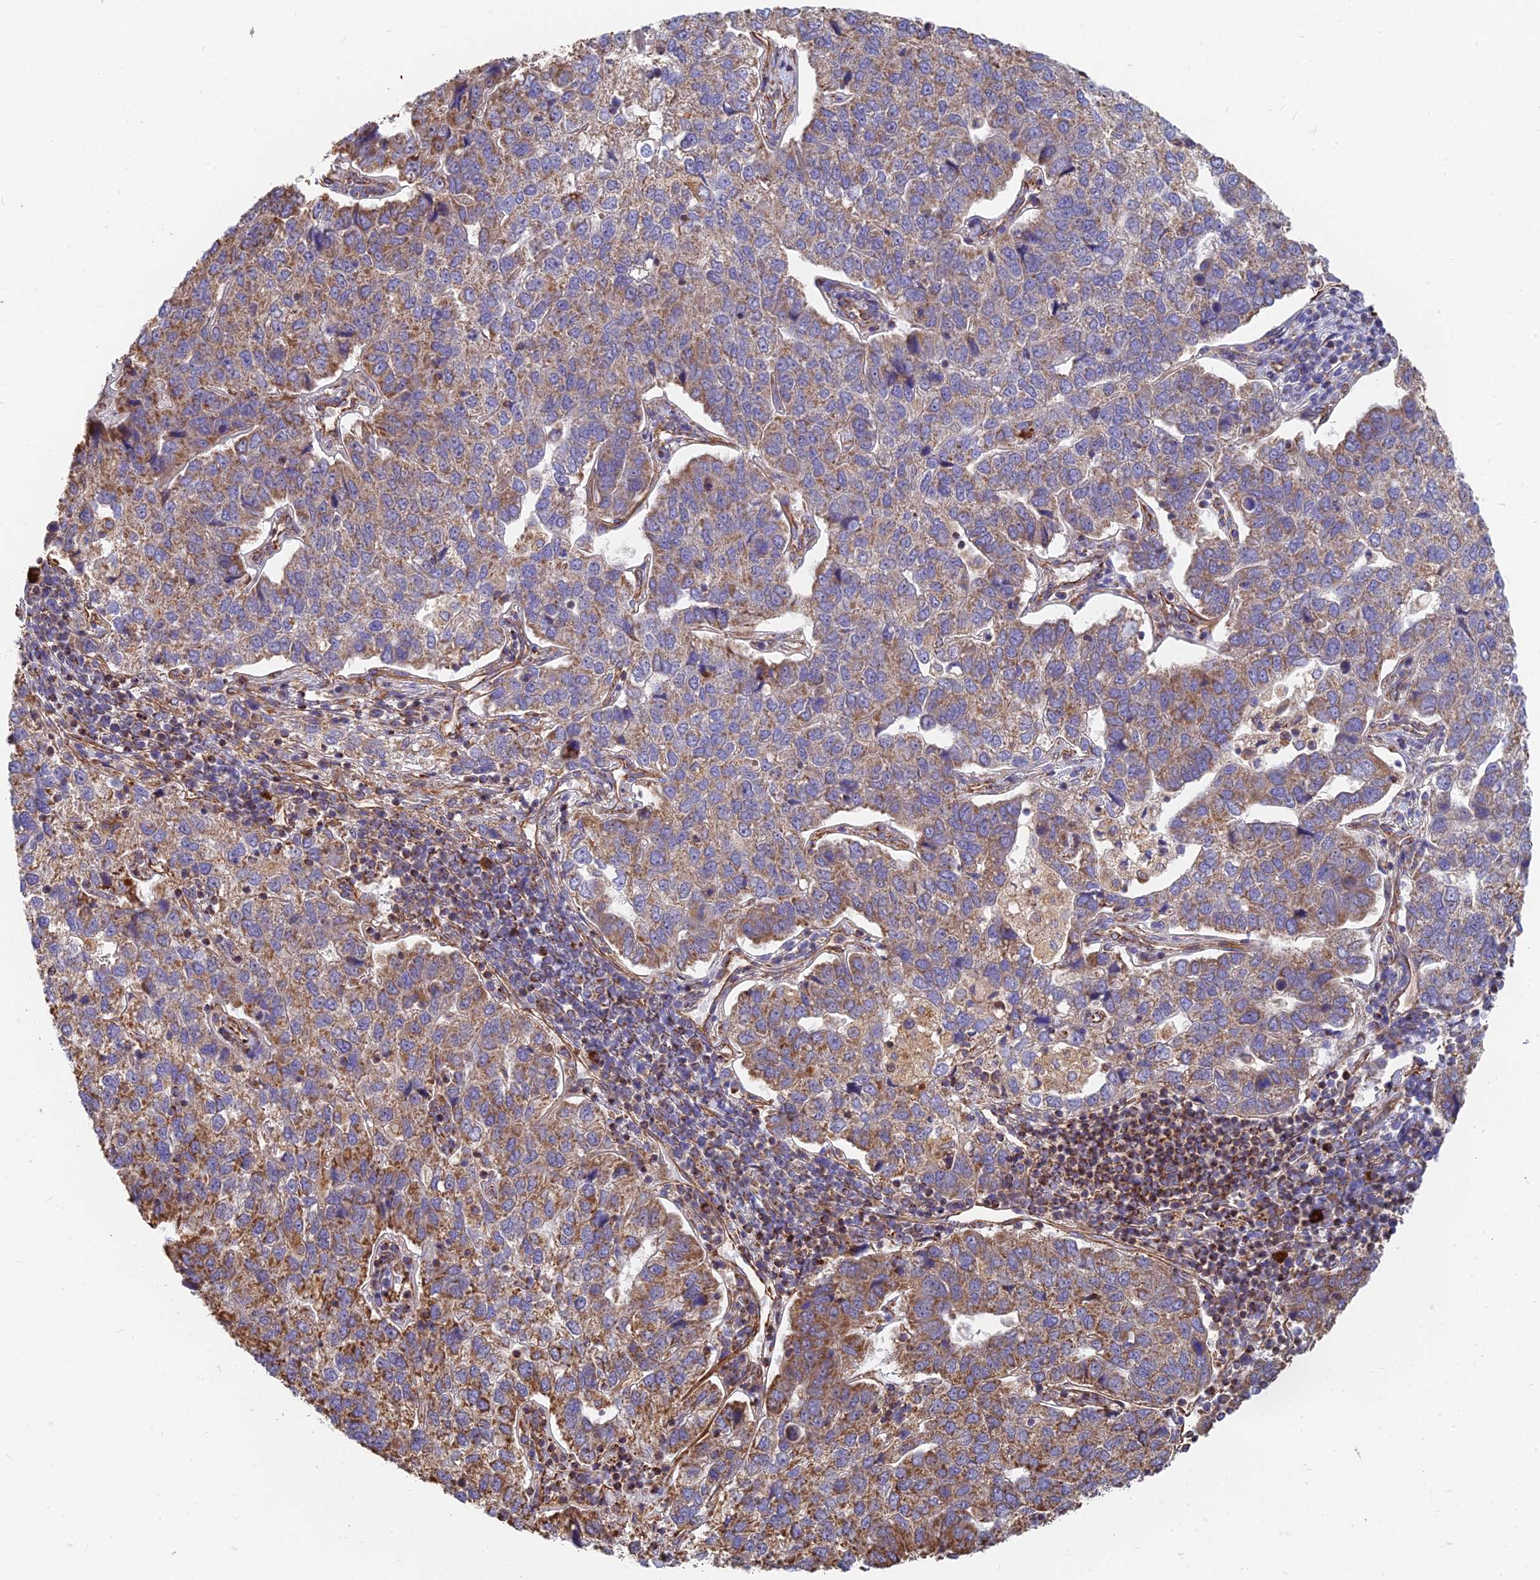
{"staining": {"intensity": "moderate", "quantity": ">75%", "location": "cytoplasmic/membranous"}, "tissue": "pancreatic cancer", "cell_type": "Tumor cells", "image_type": "cancer", "snomed": [{"axis": "morphology", "description": "Adenocarcinoma, NOS"}, {"axis": "topography", "description": "Pancreas"}], "caption": "A medium amount of moderate cytoplasmic/membranous staining is present in approximately >75% of tumor cells in pancreatic cancer tissue. The staining was performed using DAB to visualize the protein expression in brown, while the nuclei were stained in blue with hematoxylin (Magnification: 20x).", "gene": "DSTYK", "patient": {"sex": "female", "age": 61}}